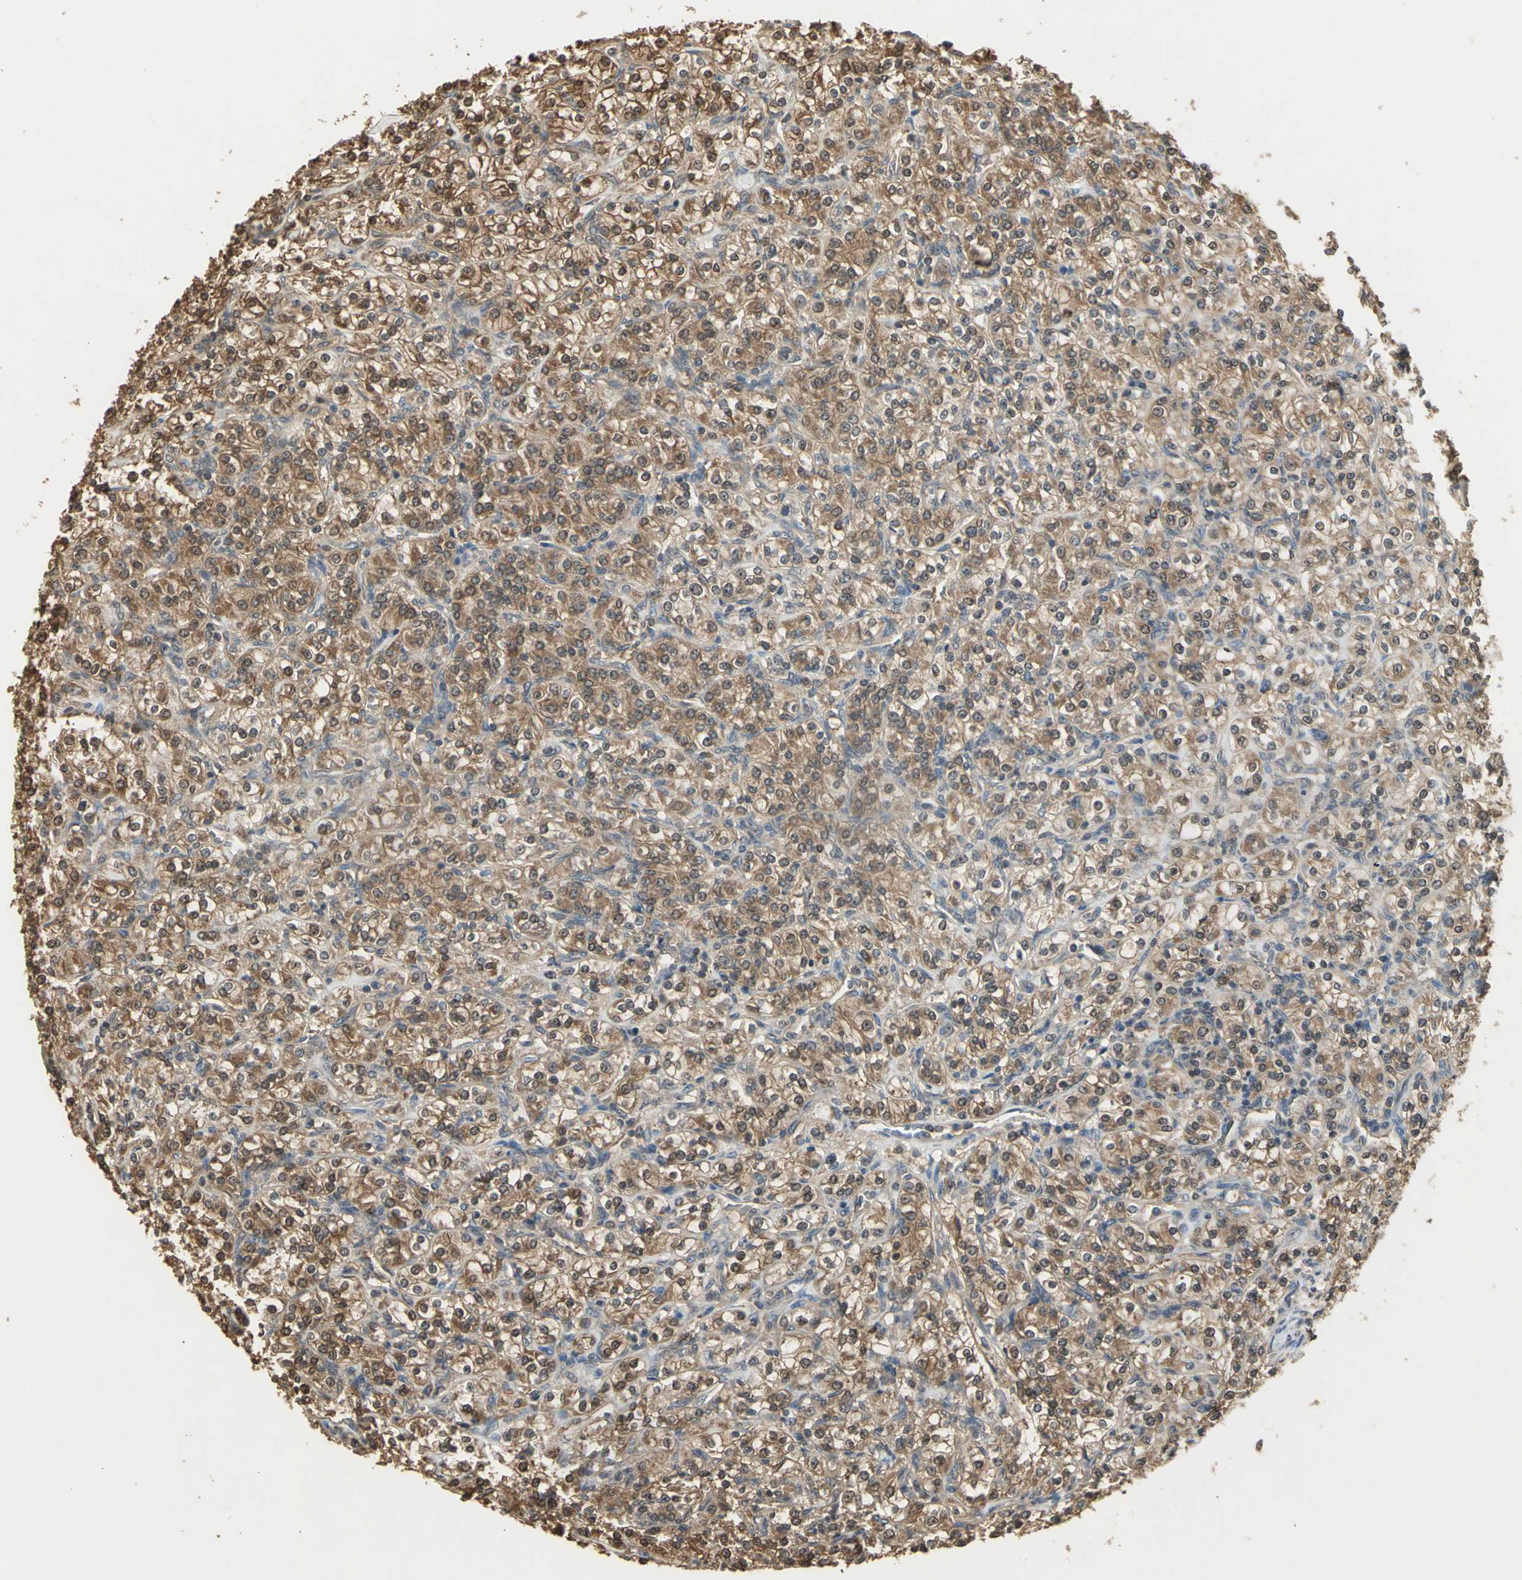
{"staining": {"intensity": "moderate", "quantity": ">75%", "location": "cytoplasmic/membranous"}, "tissue": "renal cancer", "cell_type": "Tumor cells", "image_type": "cancer", "snomed": [{"axis": "morphology", "description": "Adenocarcinoma, NOS"}, {"axis": "topography", "description": "Kidney"}], "caption": "Adenocarcinoma (renal) tissue displays moderate cytoplasmic/membranous positivity in about >75% of tumor cells", "gene": "PARK7", "patient": {"sex": "male", "age": 77}}